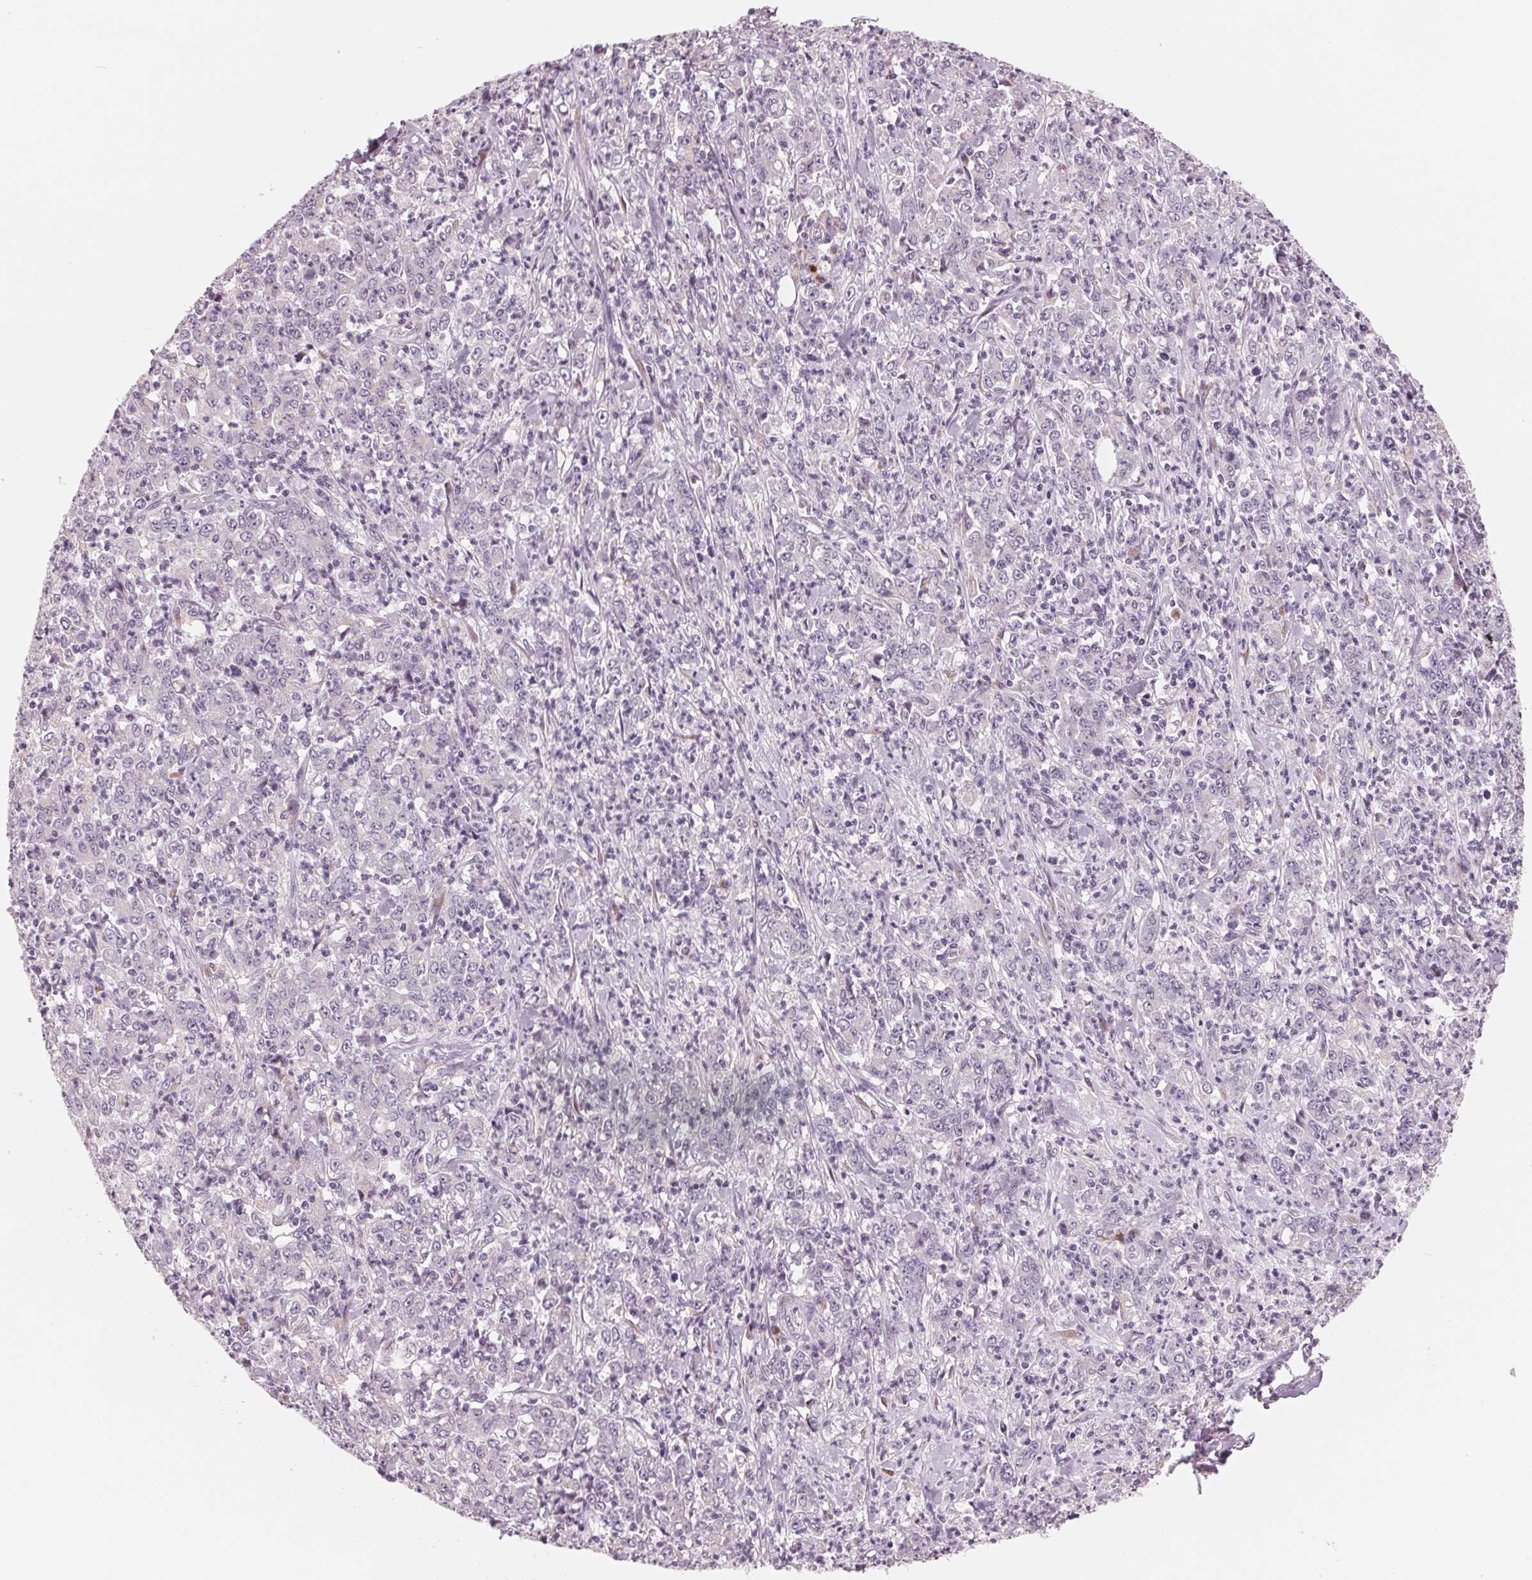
{"staining": {"intensity": "negative", "quantity": "none", "location": "none"}, "tissue": "stomach cancer", "cell_type": "Tumor cells", "image_type": "cancer", "snomed": [{"axis": "morphology", "description": "Adenocarcinoma, NOS"}, {"axis": "topography", "description": "Stomach, lower"}], "caption": "An IHC micrograph of stomach adenocarcinoma is shown. There is no staining in tumor cells of stomach adenocarcinoma.", "gene": "IL9R", "patient": {"sex": "female", "age": 71}}